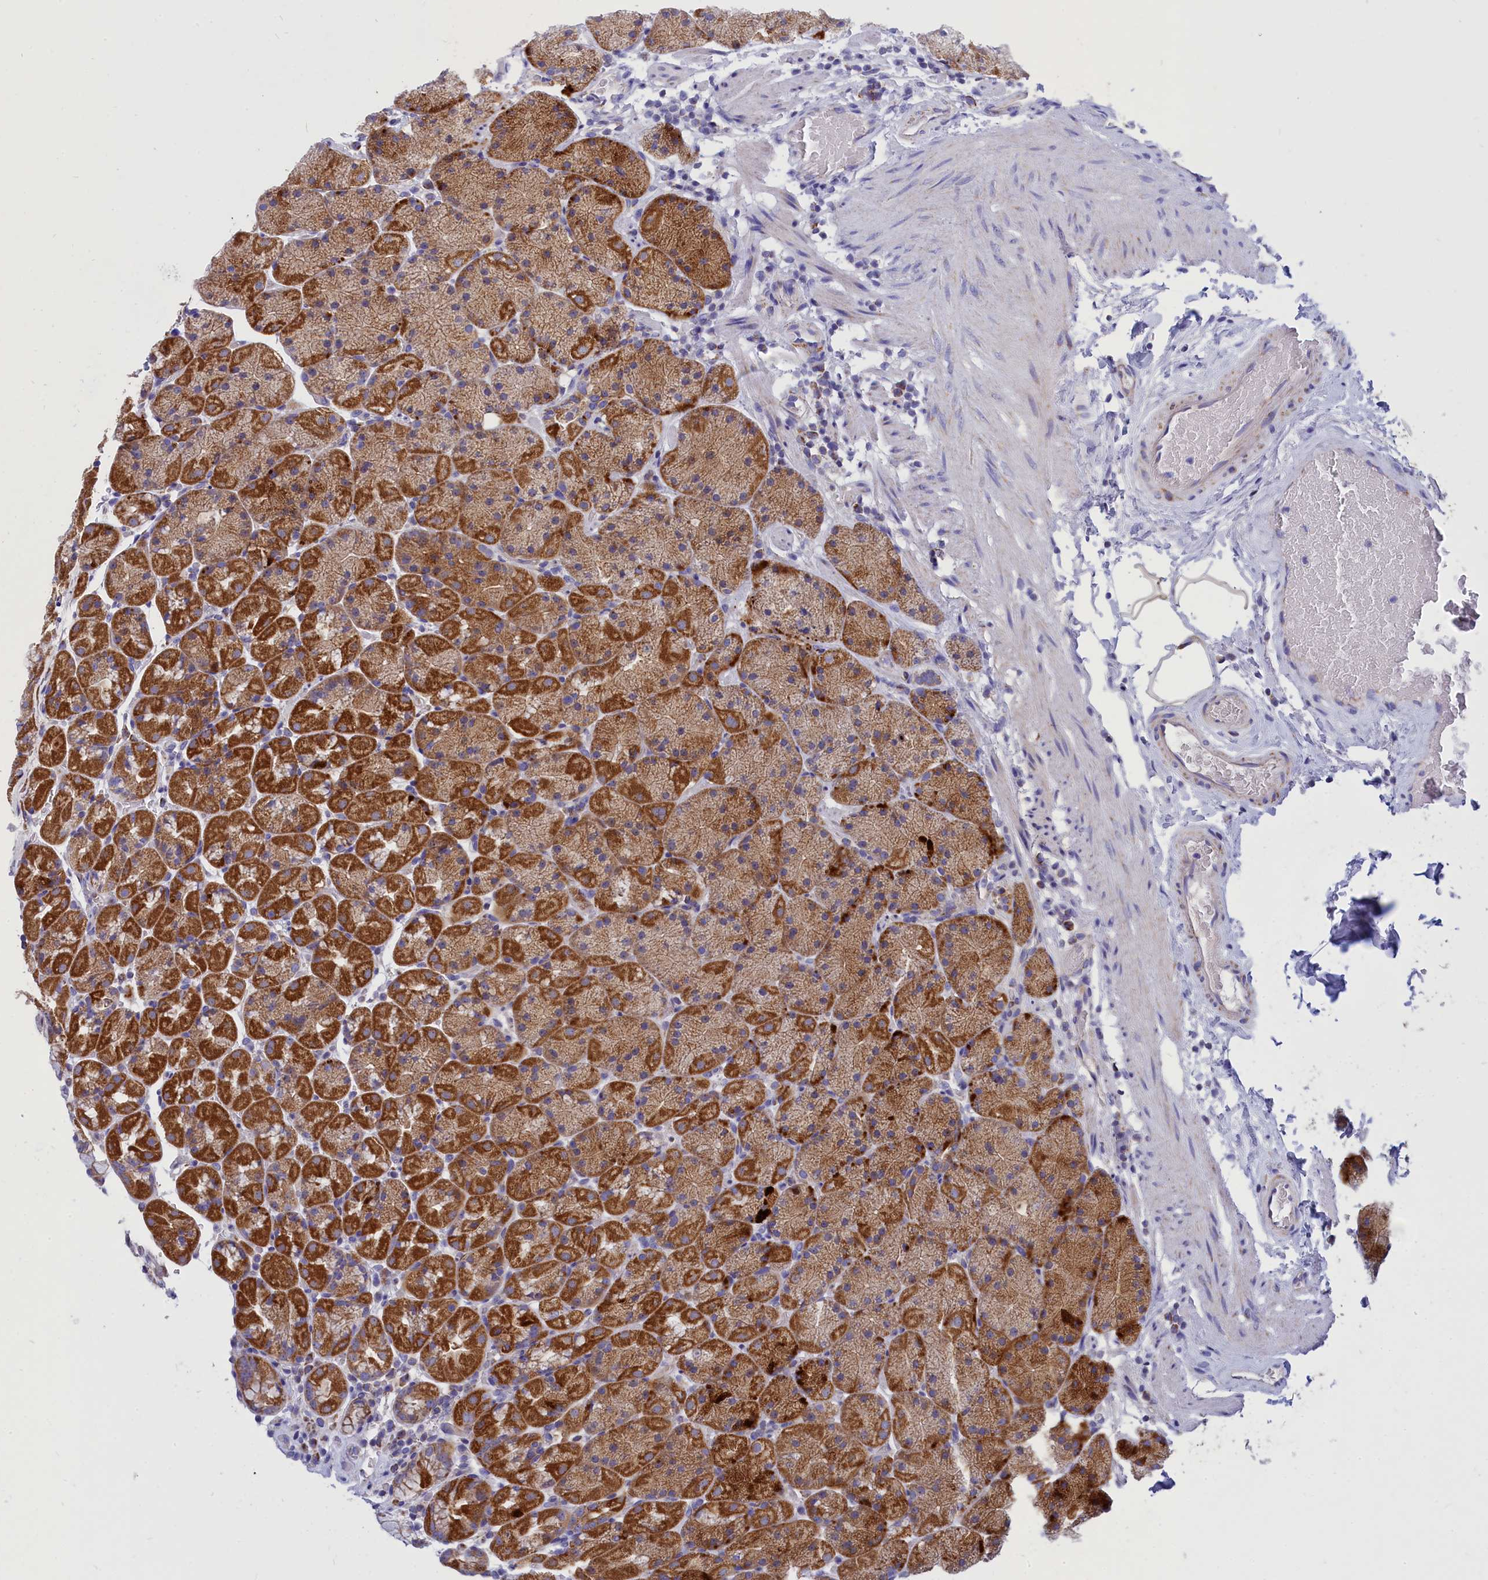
{"staining": {"intensity": "strong", "quantity": "25%-75%", "location": "cytoplasmic/membranous,nuclear"}, "tissue": "stomach", "cell_type": "Glandular cells", "image_type": "normal", "snomed": [{"axis": "morphology", "description": "Normal tissue, NOS"}, {"axis": "topography", "description": "Stomach, upper"}, {"axis": "topography", "description": "Stomach, lower"}], "caption": "This is a photomicrograph of immunohistochemistry staining of benign stomach, which shows strong staining in the cytoplasmic/membranous,nuclear of glandular cells.", "gene": "CCRL2", "patient": {"sex": "male", "age": 67}}